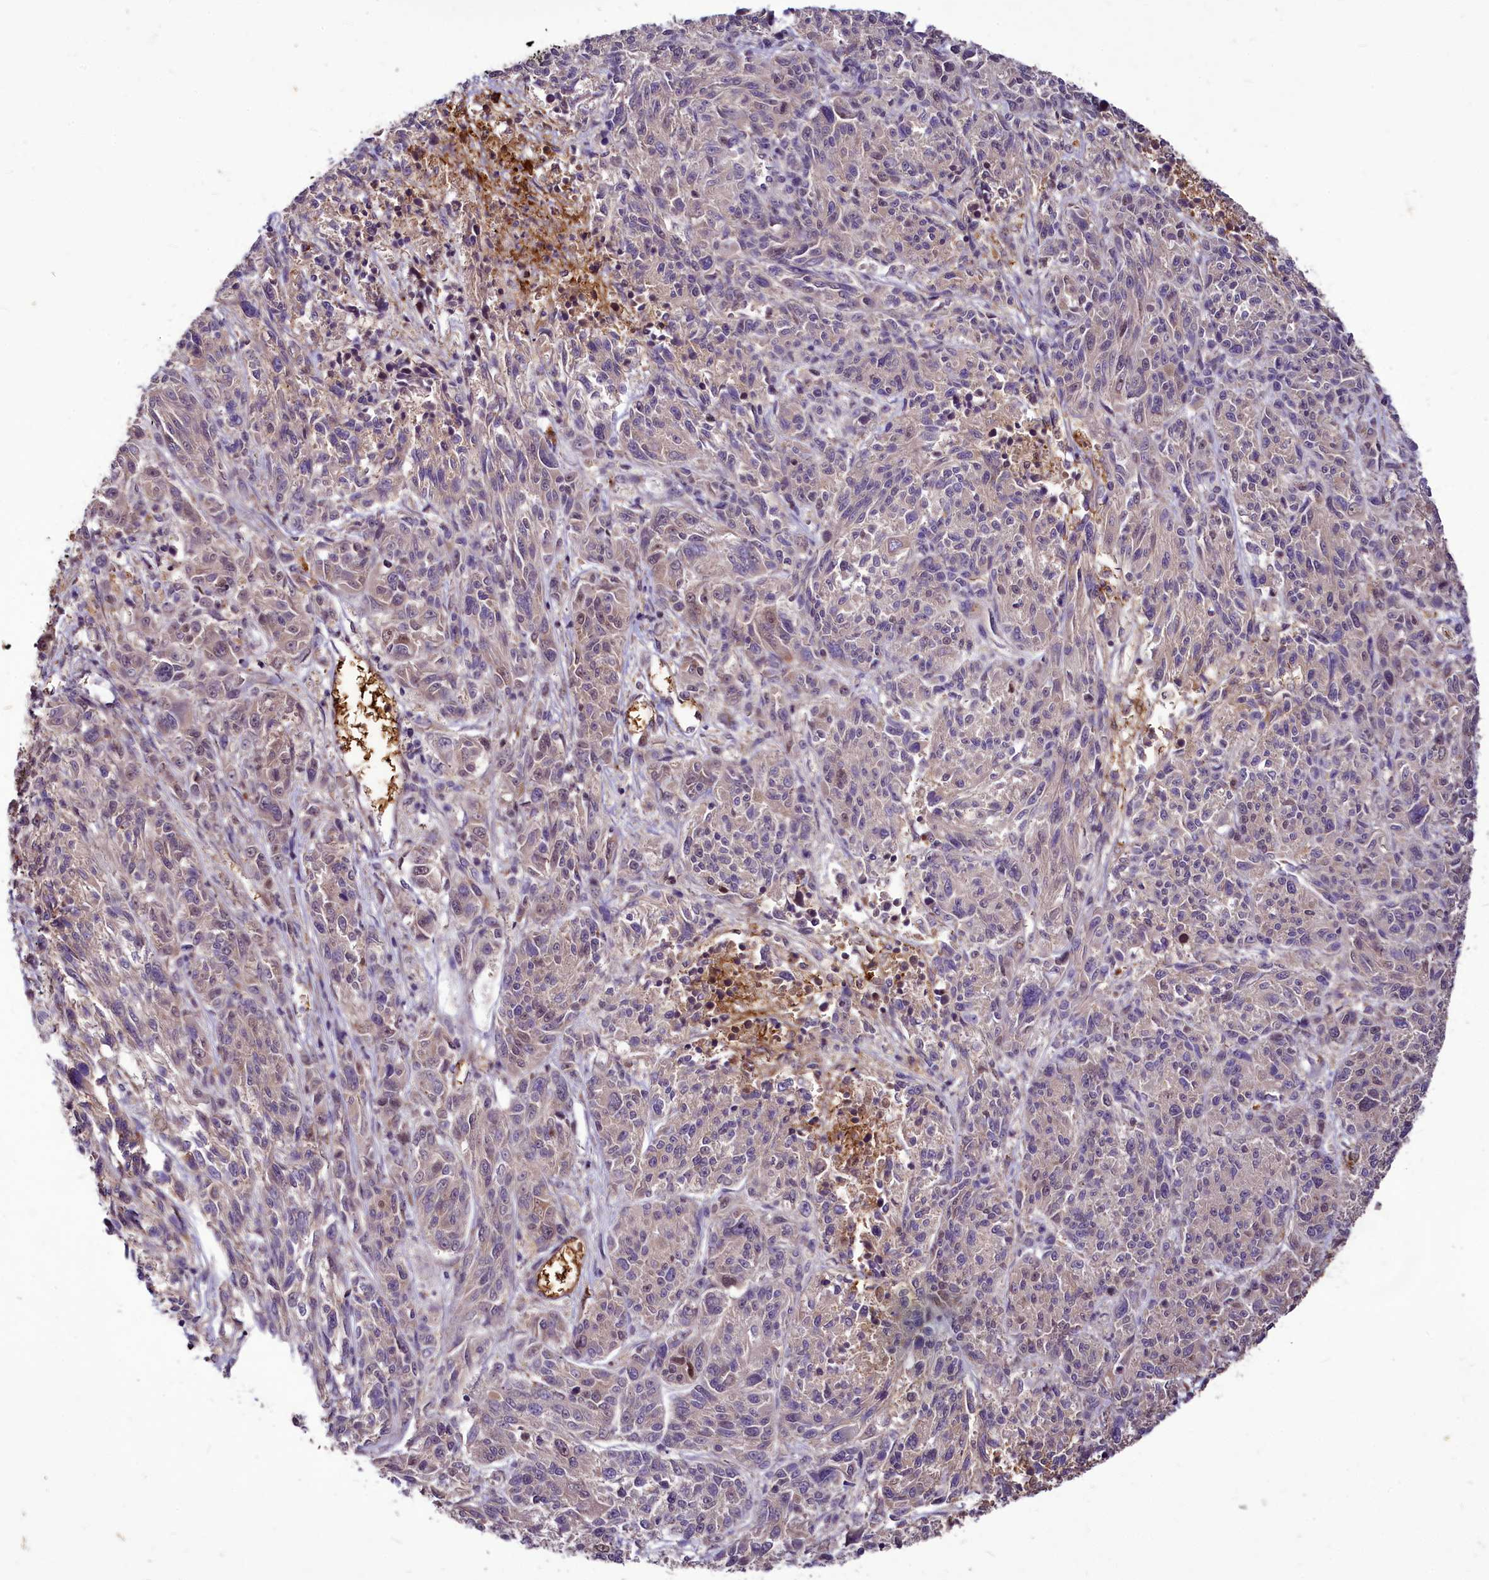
{"staining": {"intensity": "weak", "quantity": "<25%", "location": "cytoplasmic/membranous"}, "tissue": "melanoma", "cell_type": "Tumor cells", "image_type": "cancer", "snomed": [{"axis": "morphology", "description": "Malignant melanoma, NOS"}, {"axis": "topography", "description": "Skin"}], "caption": "High power microscopy histopathology image of an IHC histopathology image of melanoma, revealing no significant expression in tumor cells.", "gene": "C11orf86", "patient": {"sex": "male", "age": 53}}